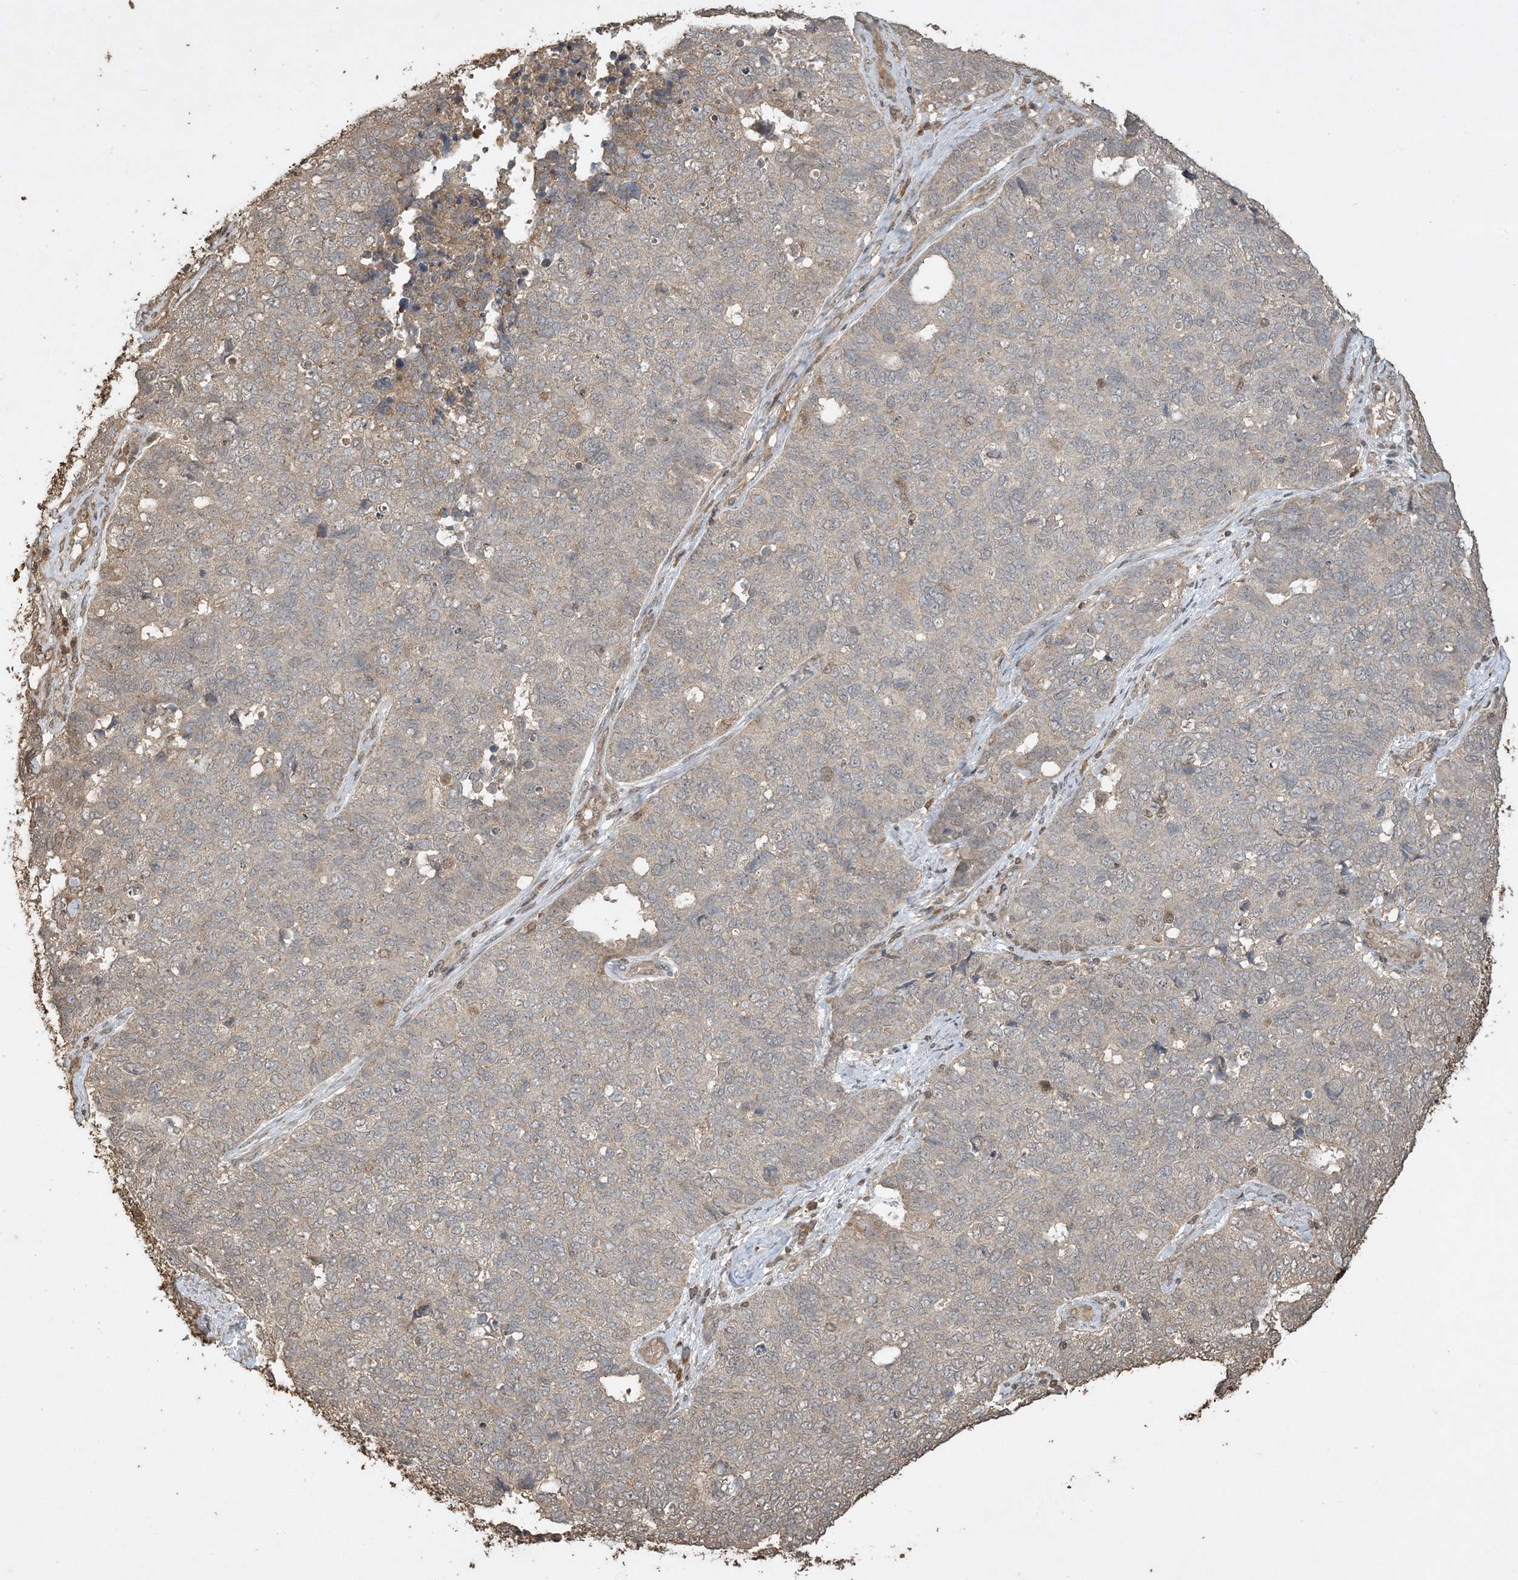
{"staining": {"intensity": "weak", "quantity": "<25%", "location": "cytoplasmic/membranous"}, "tissue": "cervical cancer", "cell_type": "Tumor cells", "image_type": "cancer", "snomed": [{"axis": "morphology", "description": "Squamous cell carcinoma, NOS"}, {"axis": "topography", "description": "Cervix"}], "caption": "This is an immunohistochemistry (IHC) micrograph of human squamous cell carcinoma (cervical). There is no expression in tumor cells.", "gene": "EFCAB8", "patient": {"sex": "female", "age": 63}}